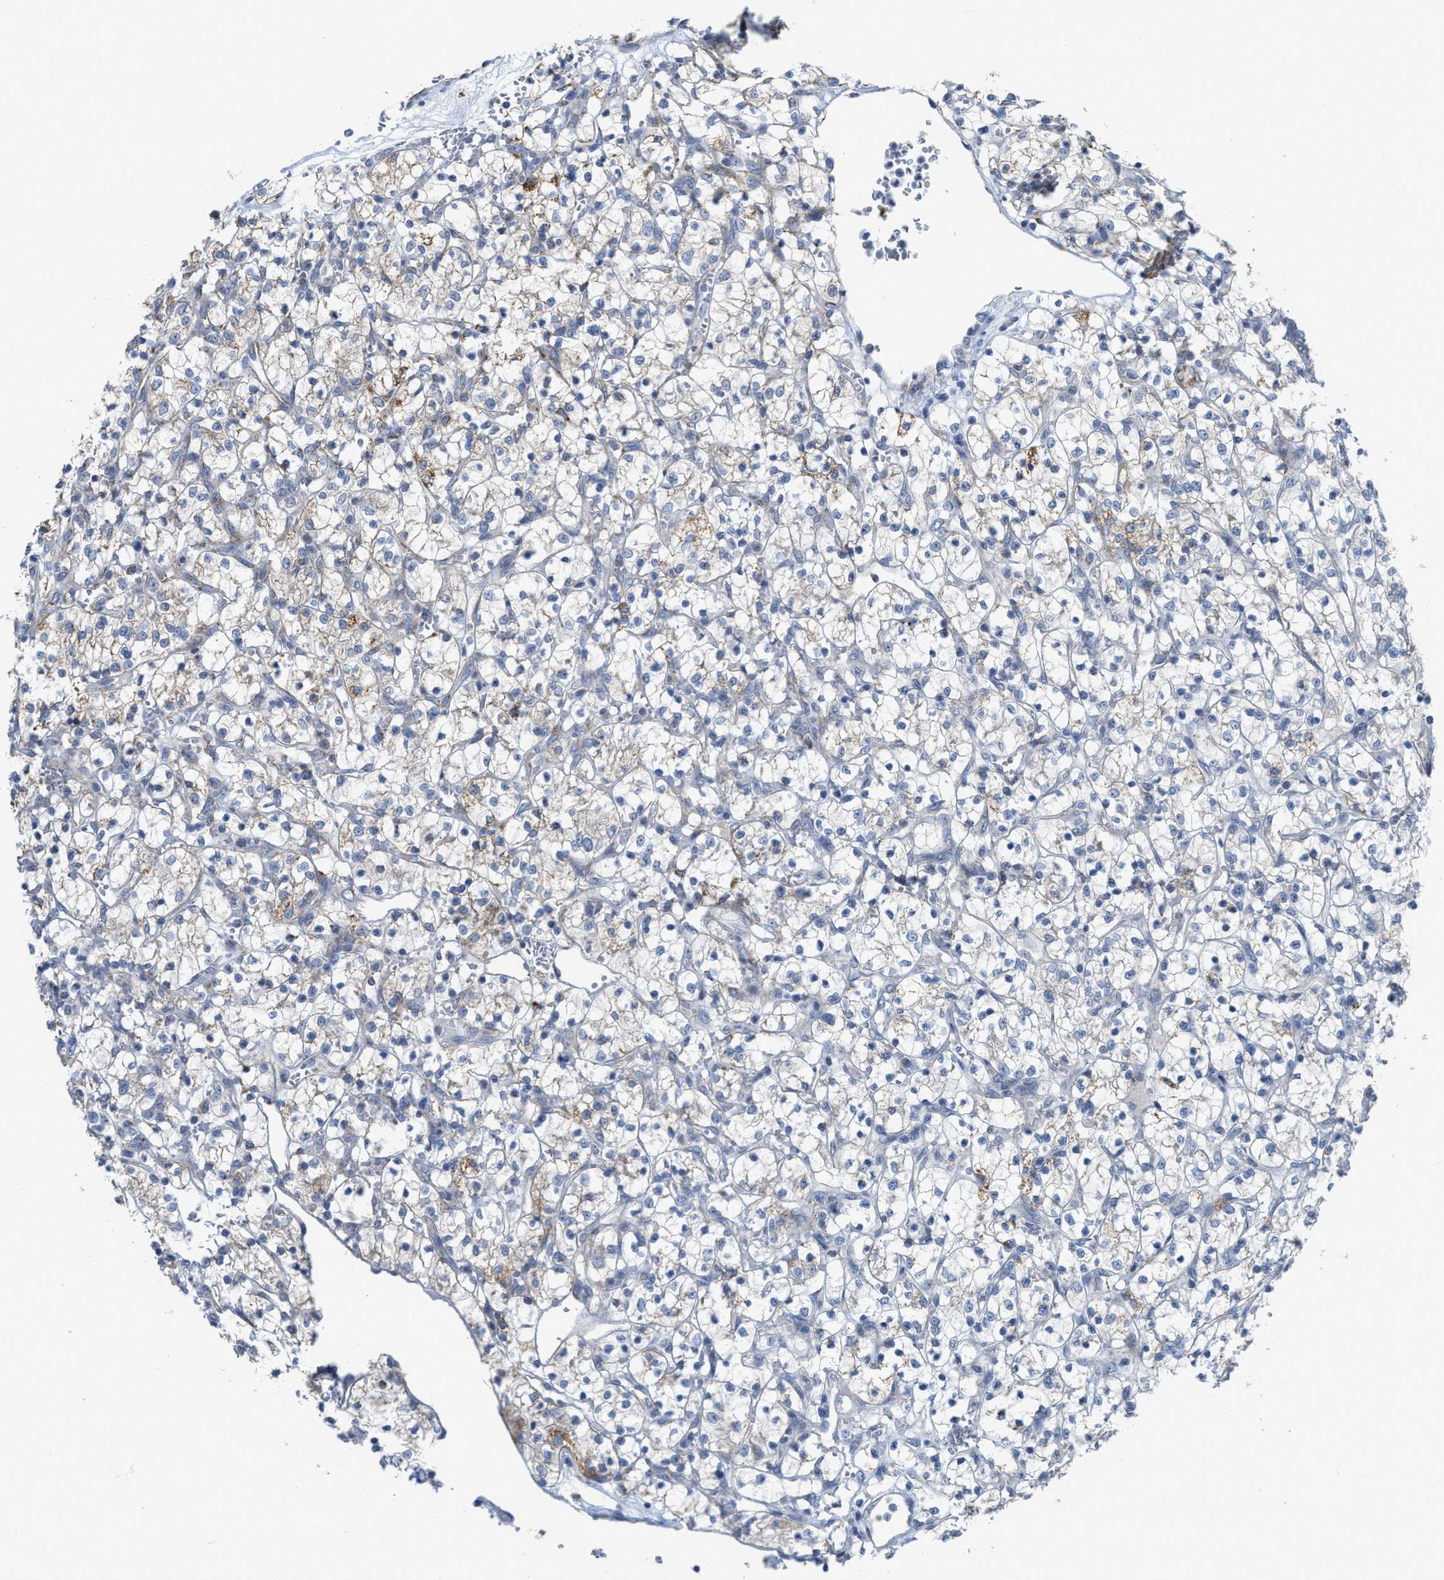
{"staining": {"intensity": "moderate", "quantity": "<25%", "location": "cytoplasmic/membranous"}, "tissue": "renal cancer", "cell_type": "Tumor cells", "image_type": "cancer", "snomed": [{"axis": "morphology", "description": "Adenocarcinoma, NOS"}, {"axis": "topography", "description": "Kidney"}], "caption": "Adenocarcinoma (renal) stained with a brown dye reveals moderate cytoplasmic/membranous positive expression in about <25% of tumor cells.", "gene": "GATD3", "patient": {"sex": "female", "age": 69}}